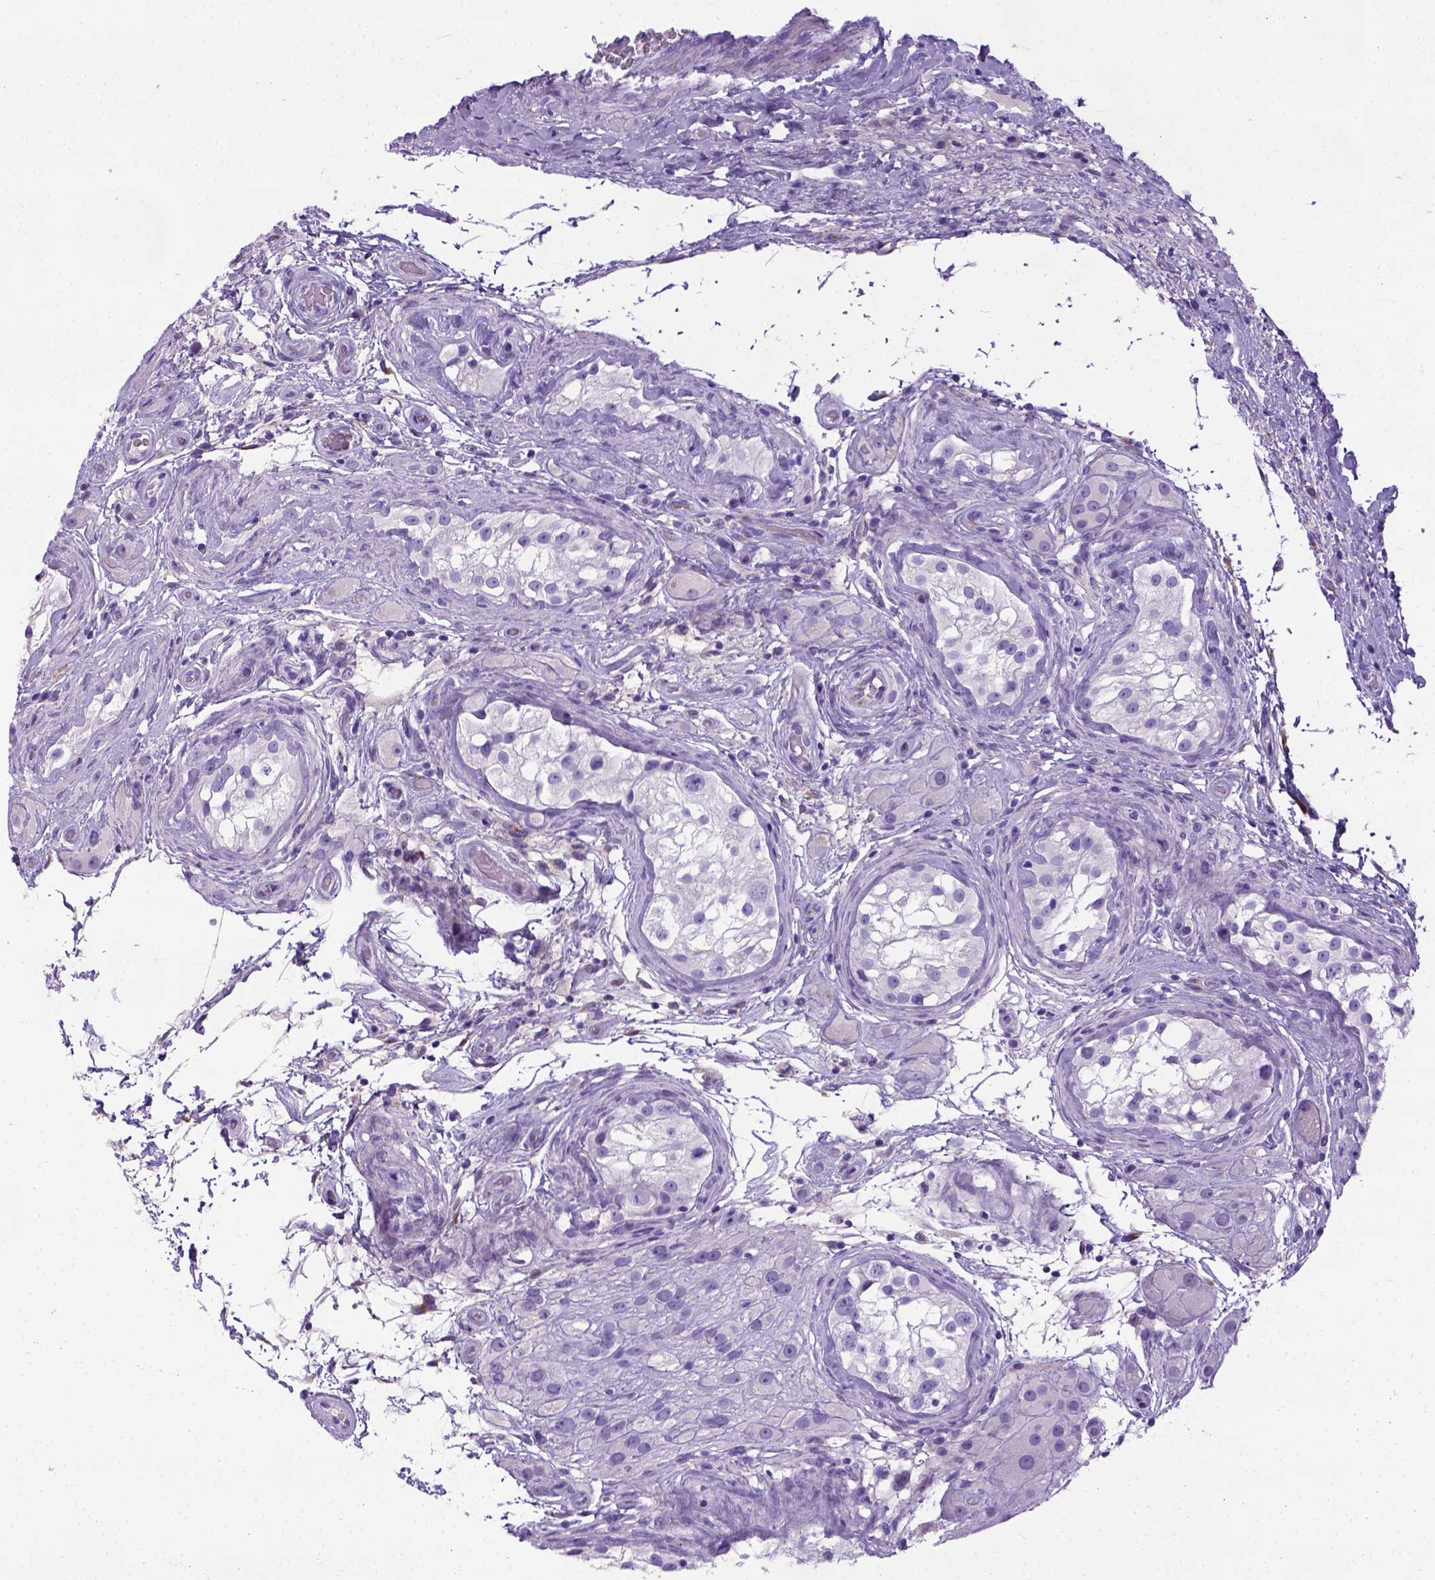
{"staining": {"intensity": "negative", "quantity": "none", "location": "none"}, "tissue": "testis cancer", "cell_type": "Tumor cells", "image_type": "cancer", "snomed": [{"axis": "morphology", "description": "Seminoma, NOS"}, {"axis": "morphology", "description": "Carcinoma, Embryonal, NOS"}, {"axis": "topography", "description": "Testis"}], "caption": "Human testis seminoma stained for a protein using immunohistochemistry (IHC) shows no staining in tumor cells.", "gene": "IGF2", "patient": {"sex": "male", "age": 41}}